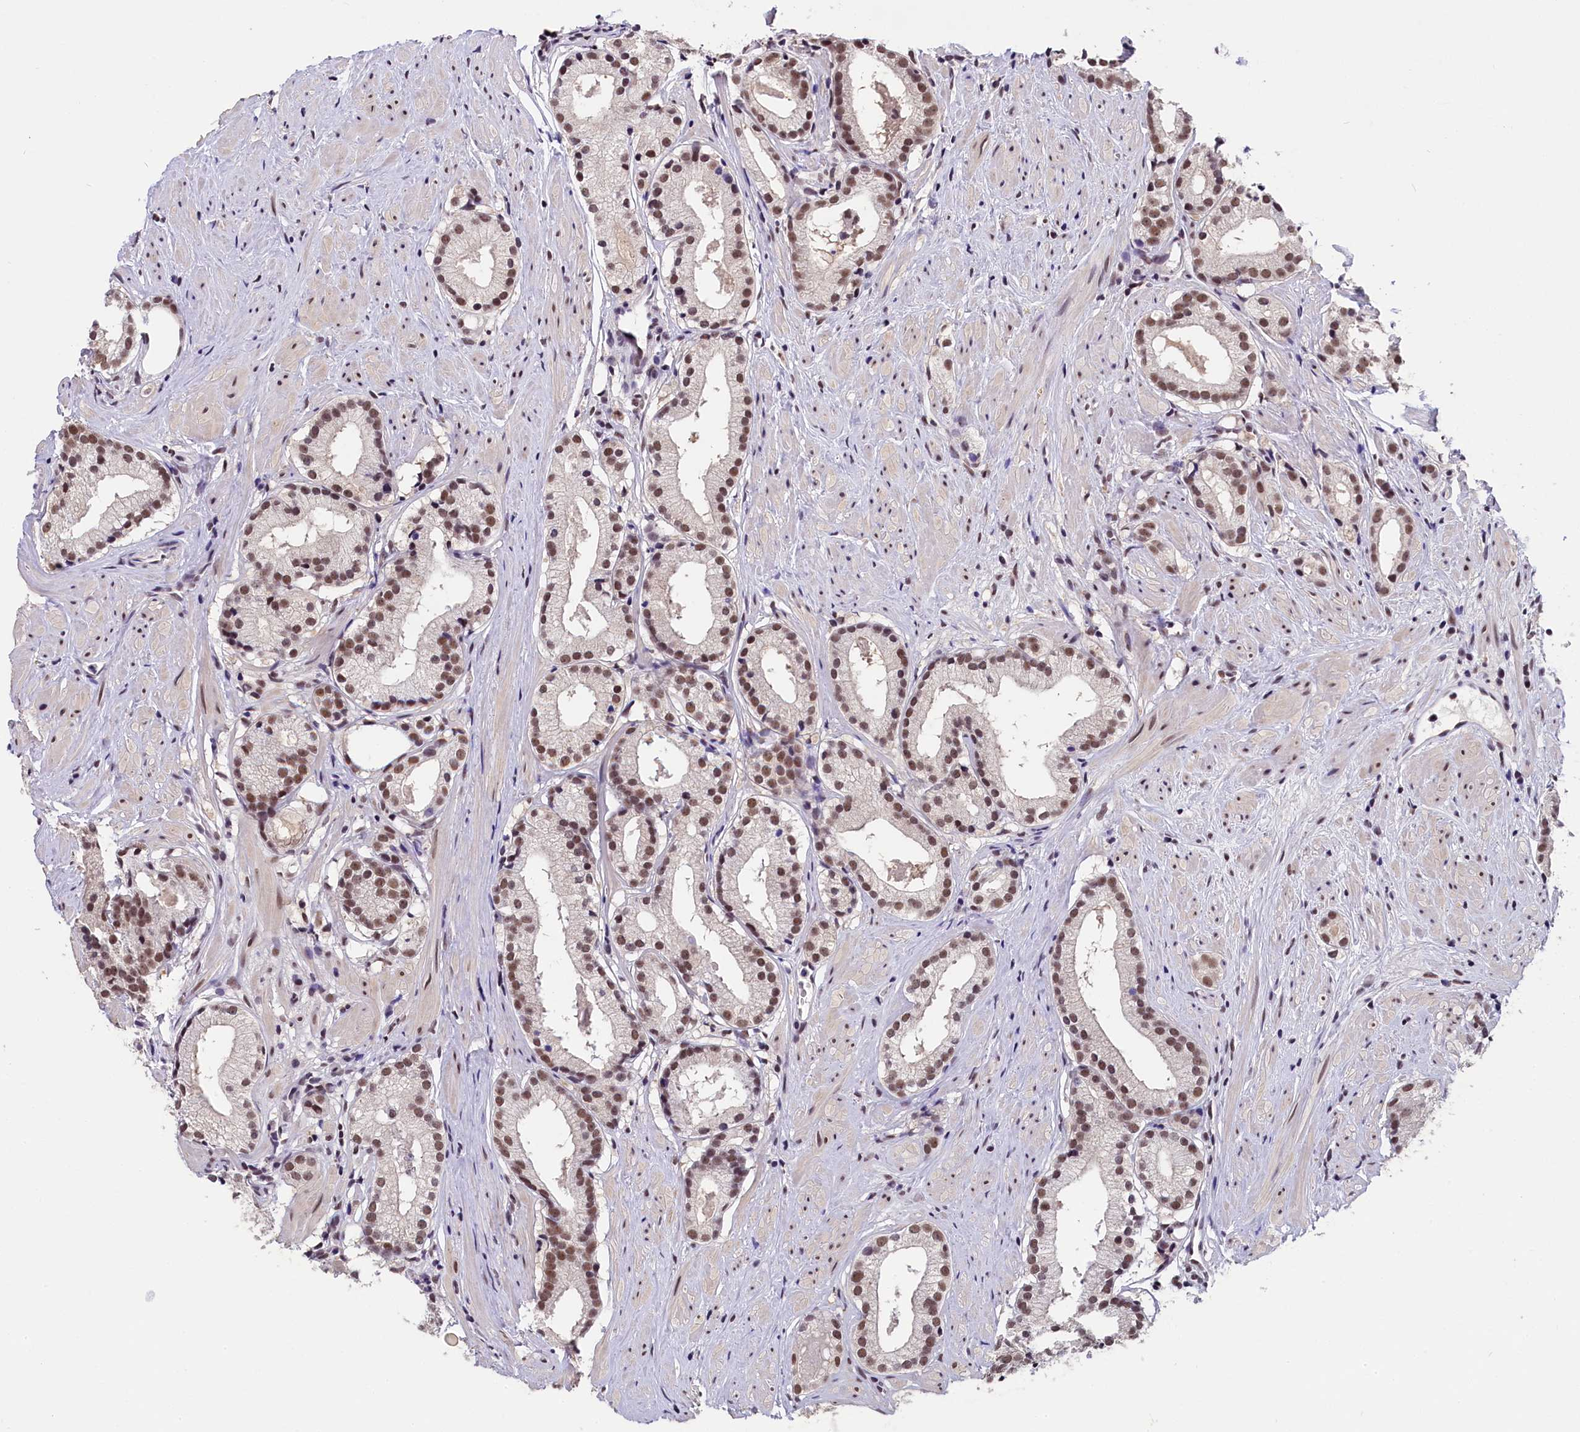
{"staining": {"intensity": "moderate", "quantity": "25%-75%", "location": "nuclear"}, "tissue": "prostate cancer", "cell_type": "Tumor cells", "image_type": "cancer", "snomed": [{"axis": "morphology", "description": "Adenocarcinoma, Low grade"}, {"axis": "topography", "description": "Prostate"}], "caption": "IHC image of neoplastic tissue: prostate cancer stained using immunohistochemistry shows medium levels of moderate protein expression localized specifically in the nuclear of tumor cells, appearing as a nuclear brown color.", "gene": "ZC3H4", "patient": {"sex": "male", "age": 57}}